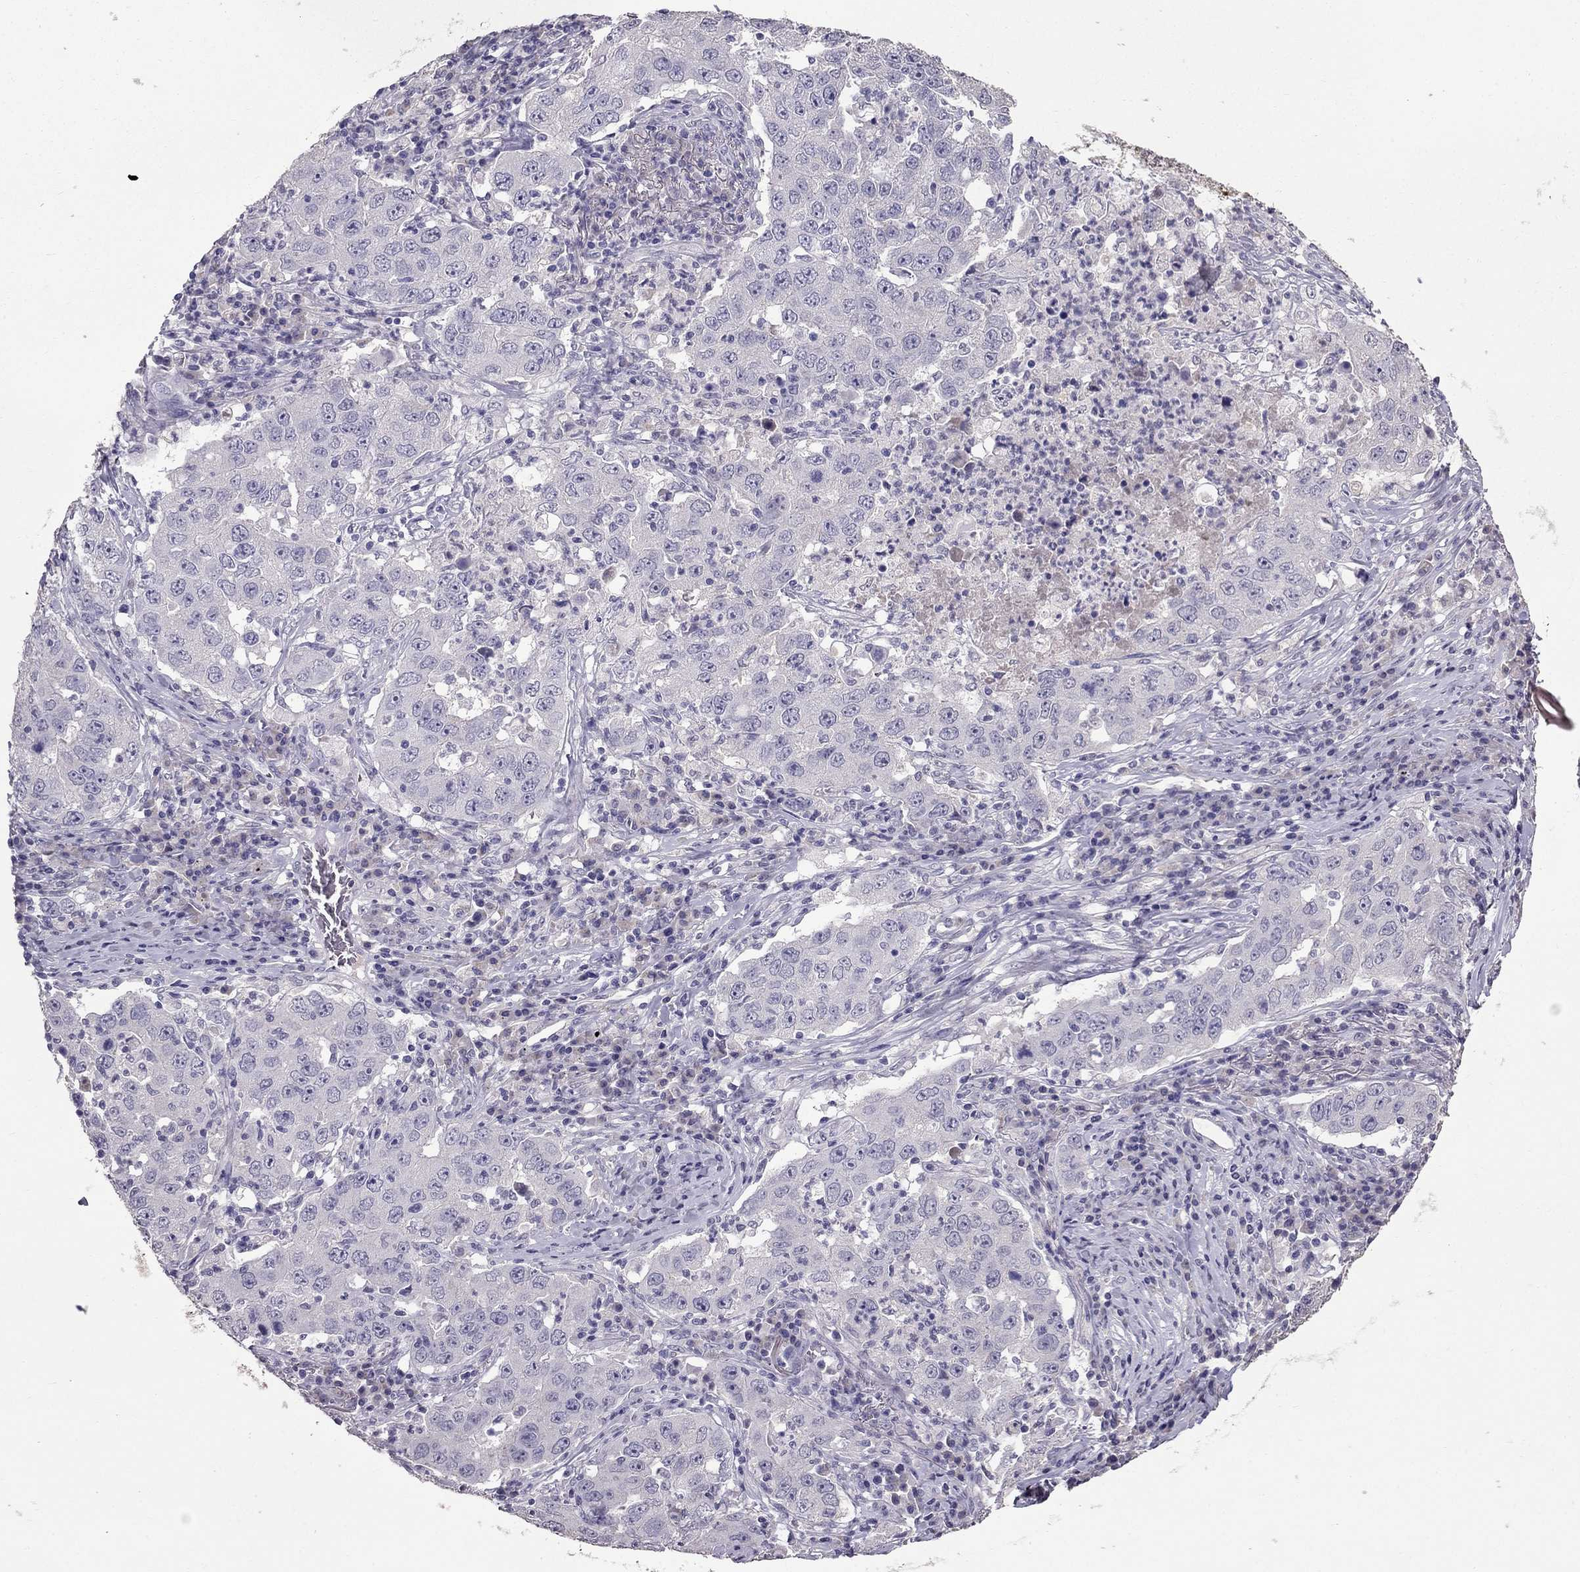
{"staining": {"intensity": "negative", "quantity": "none", "location": "none"}, "tissue": "lung cancer", "cell_type": "Tumor cells", "image_type": "cancer", "snomed": [{"axis": "morphology", "description": "Adenocarcinoma, NOS"}, {"axis": "topography", "description": "Lung"}], "caption": "Lung cancer (adenocarcinoma) was stained to show a protein in brown. There is no significant expression in tumor cells.", "gene": "SCG5", "patient": {"sex": "male", "age": 73}}